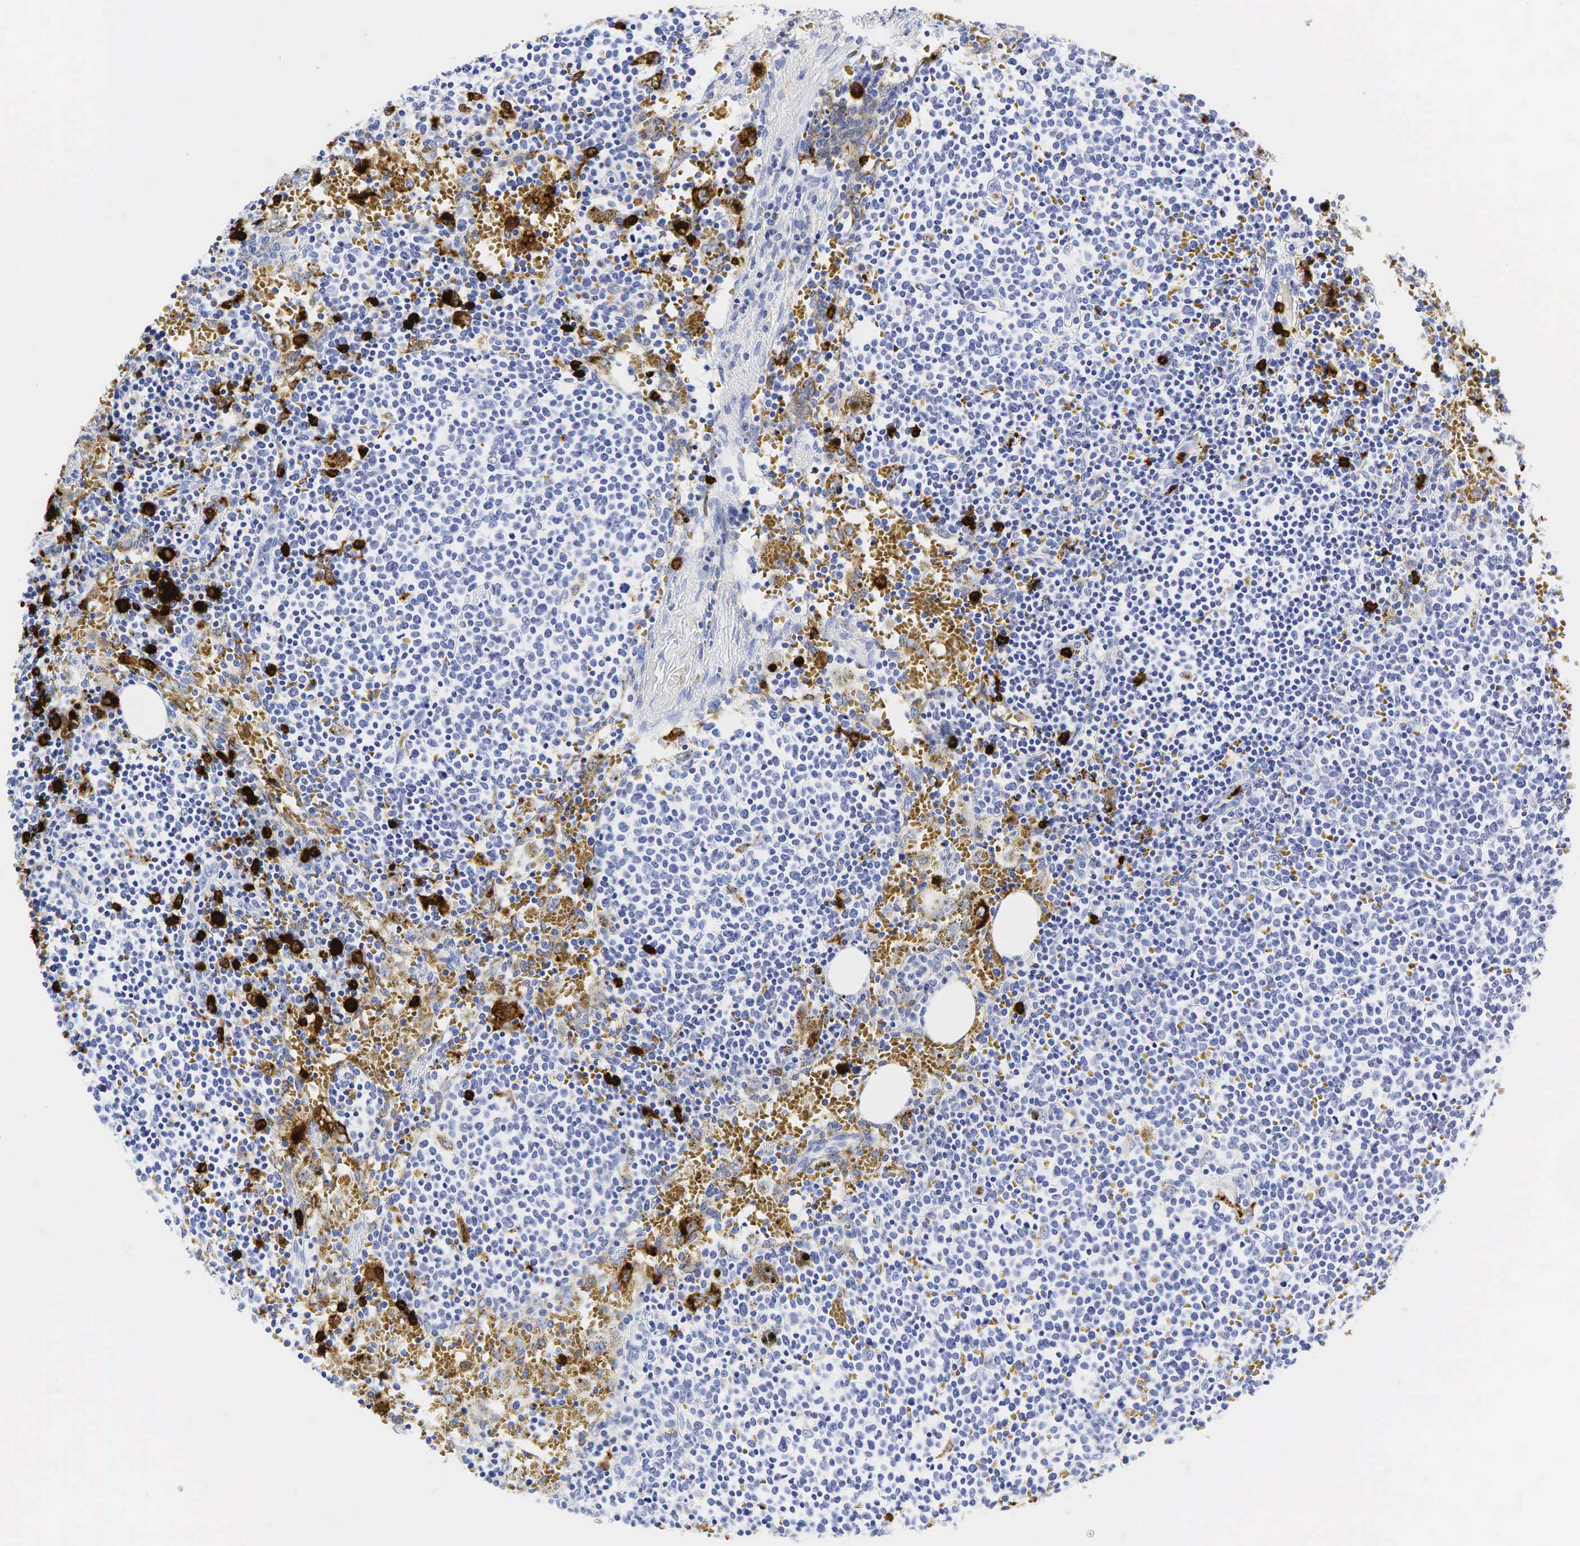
{"staining": {"intensity": "negative", "quantity": "none", "location": "none"}, "tissue": "lymphoma", "cell_type": "Tumor cells", "image_type": "cancer", "snomed": [{"axis": "morphology", "description": "Malignant lymphoma, non-Hodgkin's type, High grade"}, {"axis": "topography", "description": "Lymph node"}], "caption": "Immunohistochemical staining of high-grade malignant lymphoma, non-Hodgkin's type exhibits no significant expression in tumor cells. (DAB (3,3'-diaminobenzidine) immunohistochemistry, high magnification).", "gene": "LYZ", "patient": {"sex": "female", "age": 76}}